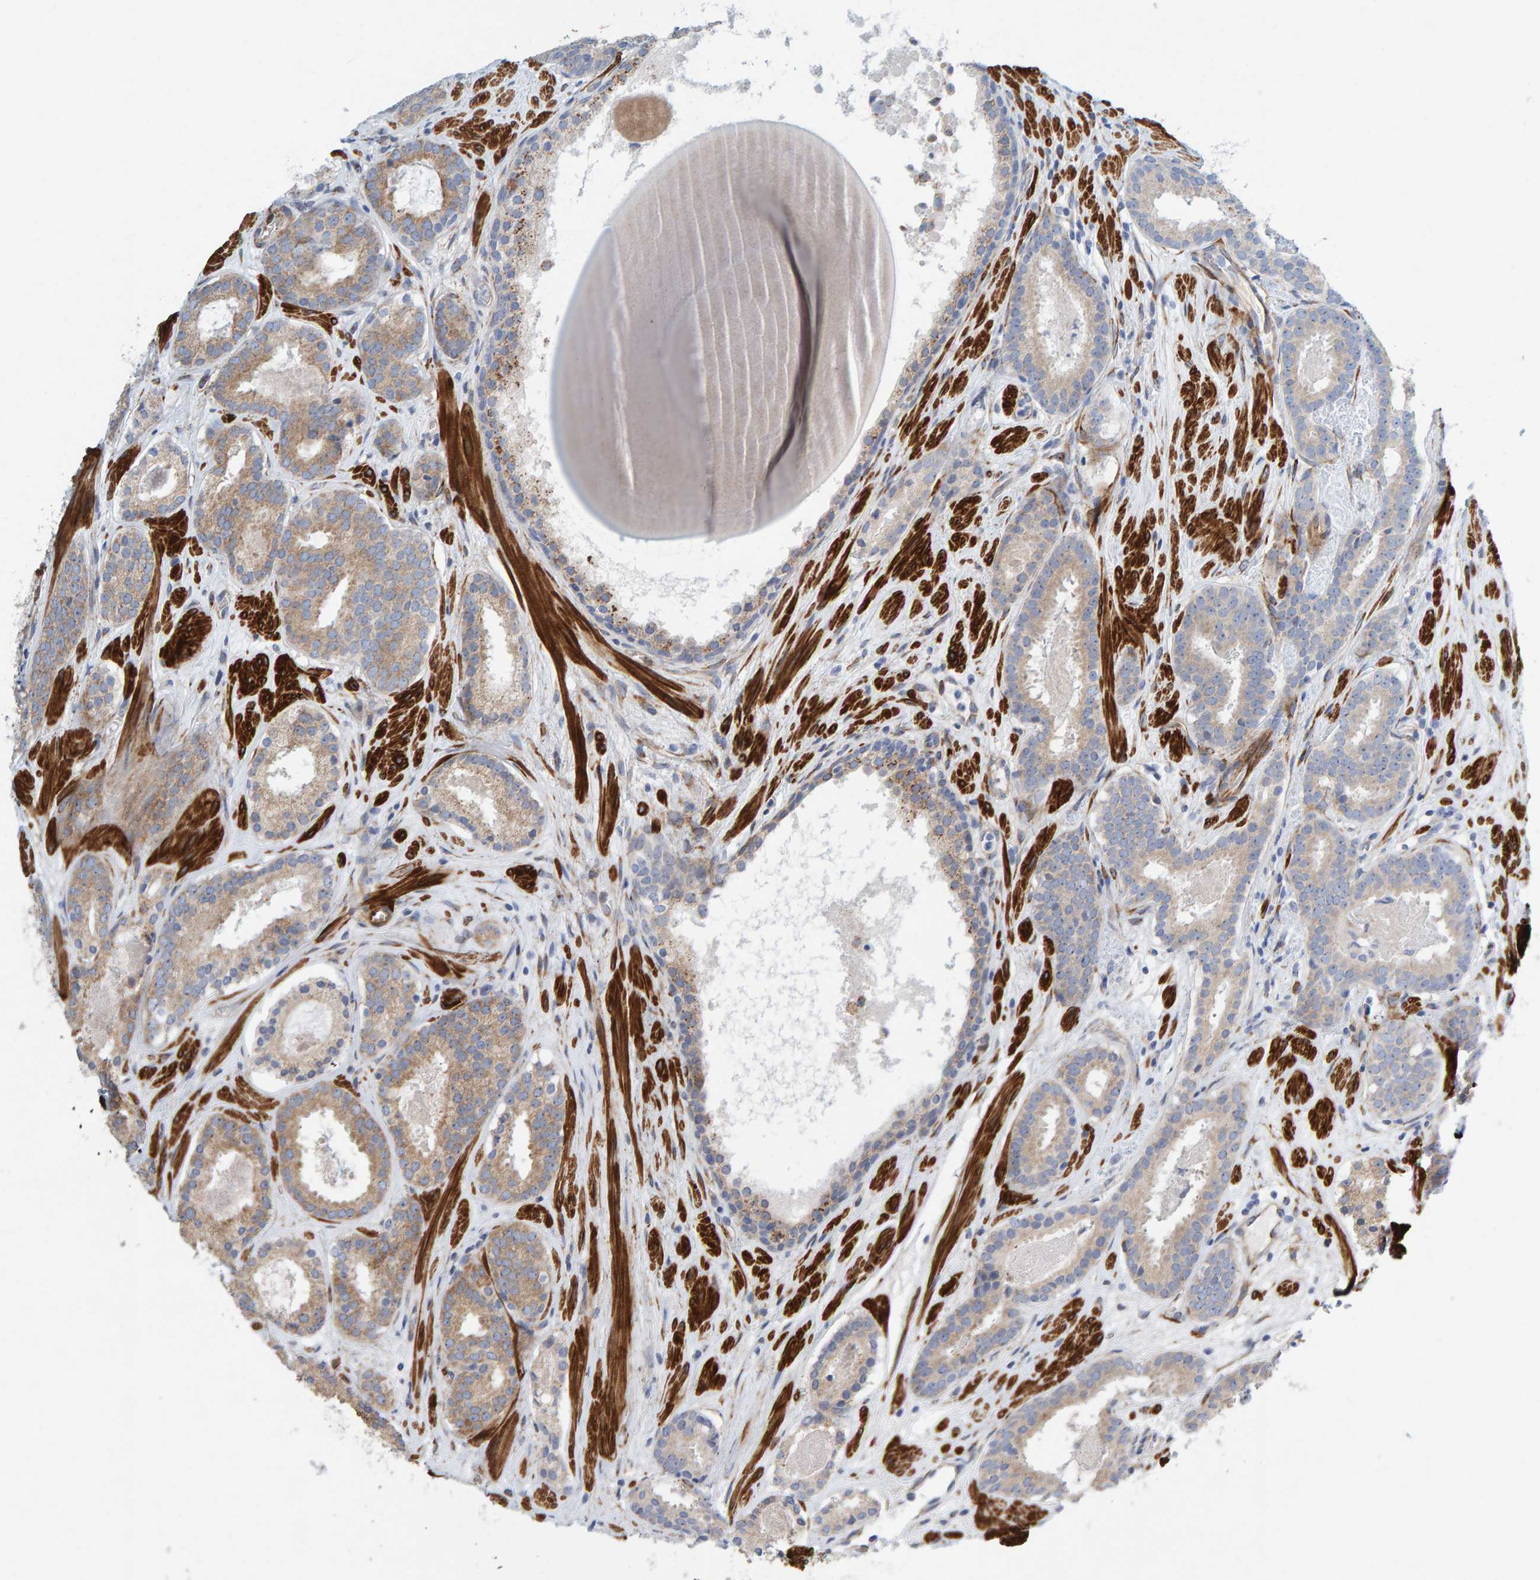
{"staining": {"intensity": "moderate", "quantity": "25%-75%", "location": "cytoplasmic/membranous"}, "tissue": "prostate cancer", "cell_type": "Tumor cells", "image_type": "cancer", "snomed": [{"axis": "morphology", "description": "Adenocarcinoma, Low grade"}, {"axis": "topography", "description": "Prostate"}], "caption": "Prostate cancer (adenocarcinoma (low-grade)) stained with DAB immunohistochemistry (IHC) shows medium levels of moderate cytoplasmic/membranous expression in approximately 25%-75% of tumor cells.", "gene": "MMP16", "patient": {"sex": "male", "age": 69}}